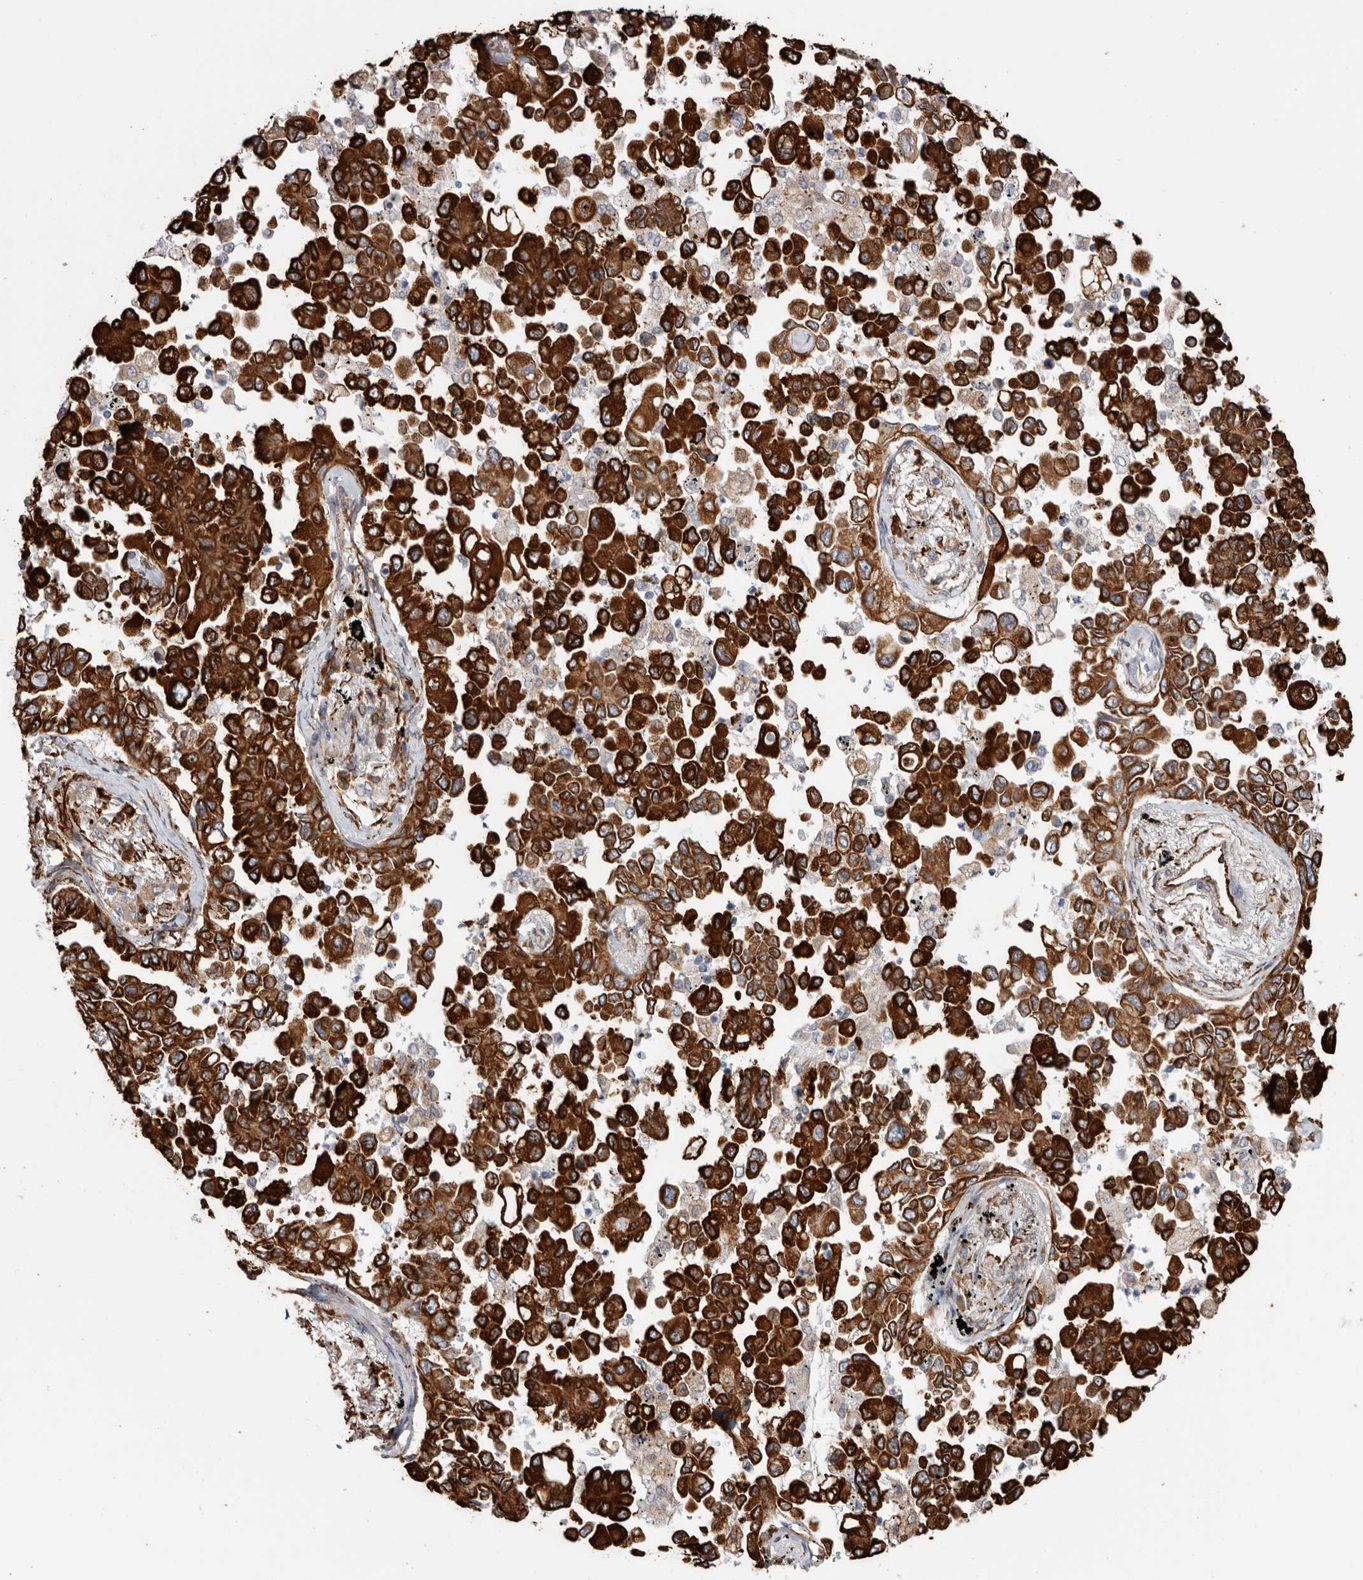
{"staining": {"intensity": "strong", "quantity": ">75%", "location": "cytoplasmic/membranous"}, "tissue": "lung cancer", "cell_type": "Tumor cells", "image_type": "cancer", "snomed": [{"axis": "morphology", "description": "Adenocarcinoma, NOS"}, {"axis": "topography", "description": "Lung"}], "caption": "DAB immunohistochemical staining of lung adenocarcinoma demonstrates strong cytoplasmic/membranous protein positivity in approximately >75% of tumor cells.", "gene": "SEMA3E", "patient": {"sex": "female", "age": 67}}